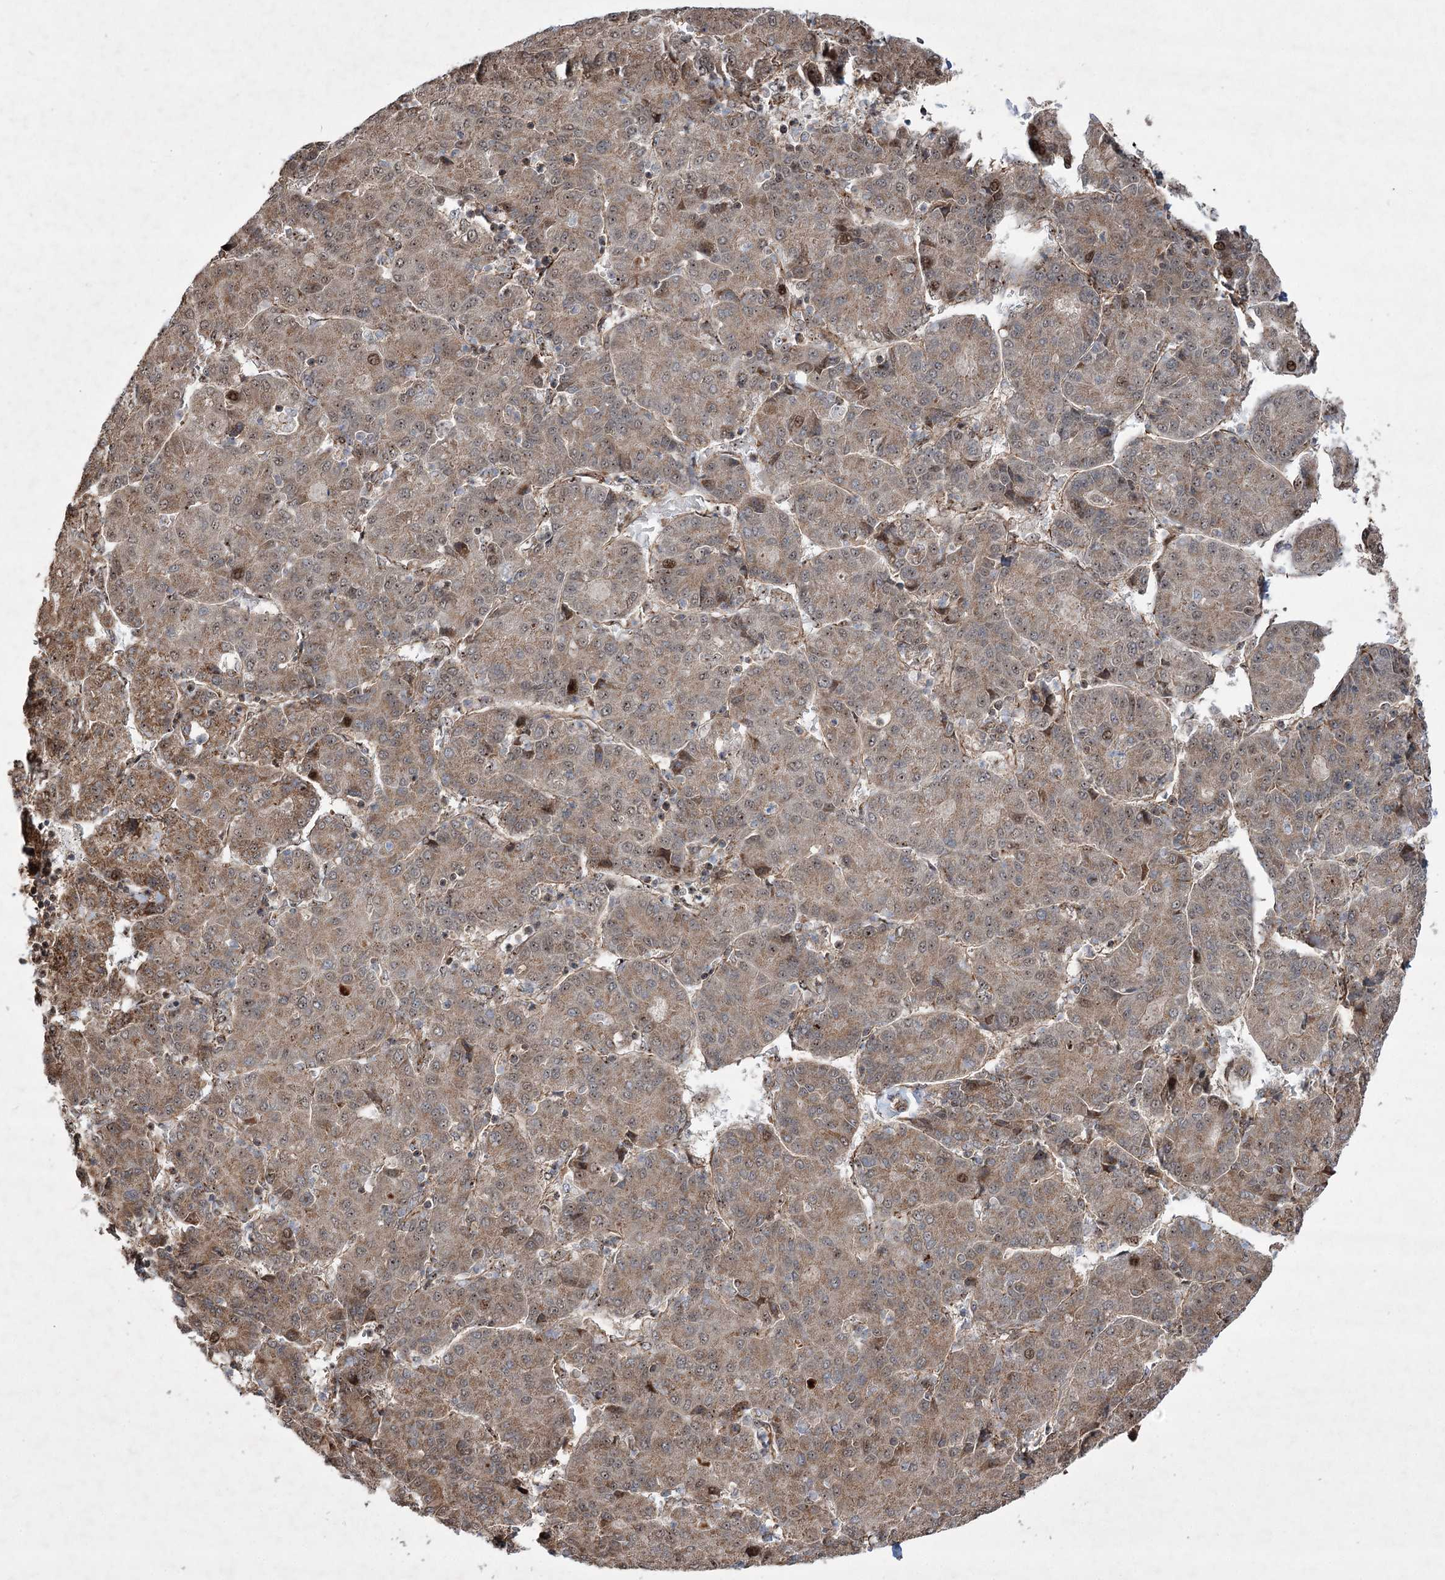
{"staining": {"intensity": "moderate", "quantity": ">75%", "location": "cytoplasmic/membranous"}, "tissue": "liver cancer", "cell_type": "Tumor cells", "image_type": "cancer", "snomed": [{"axis": "morphology", "description": "Carcinoma, Hepatocellular, NOS"}, {"axis": "topography", "description": "Liver"}], "caption": "There is medium levels of moderate cytoplasmic/membranous staining in tumor cells of hepatocellular carcinoma (liver), as demonstrated by immunohistochemical staining (brown color).", "gene": "SERINC5", "patient": {"sex": "male", "age": 65}}